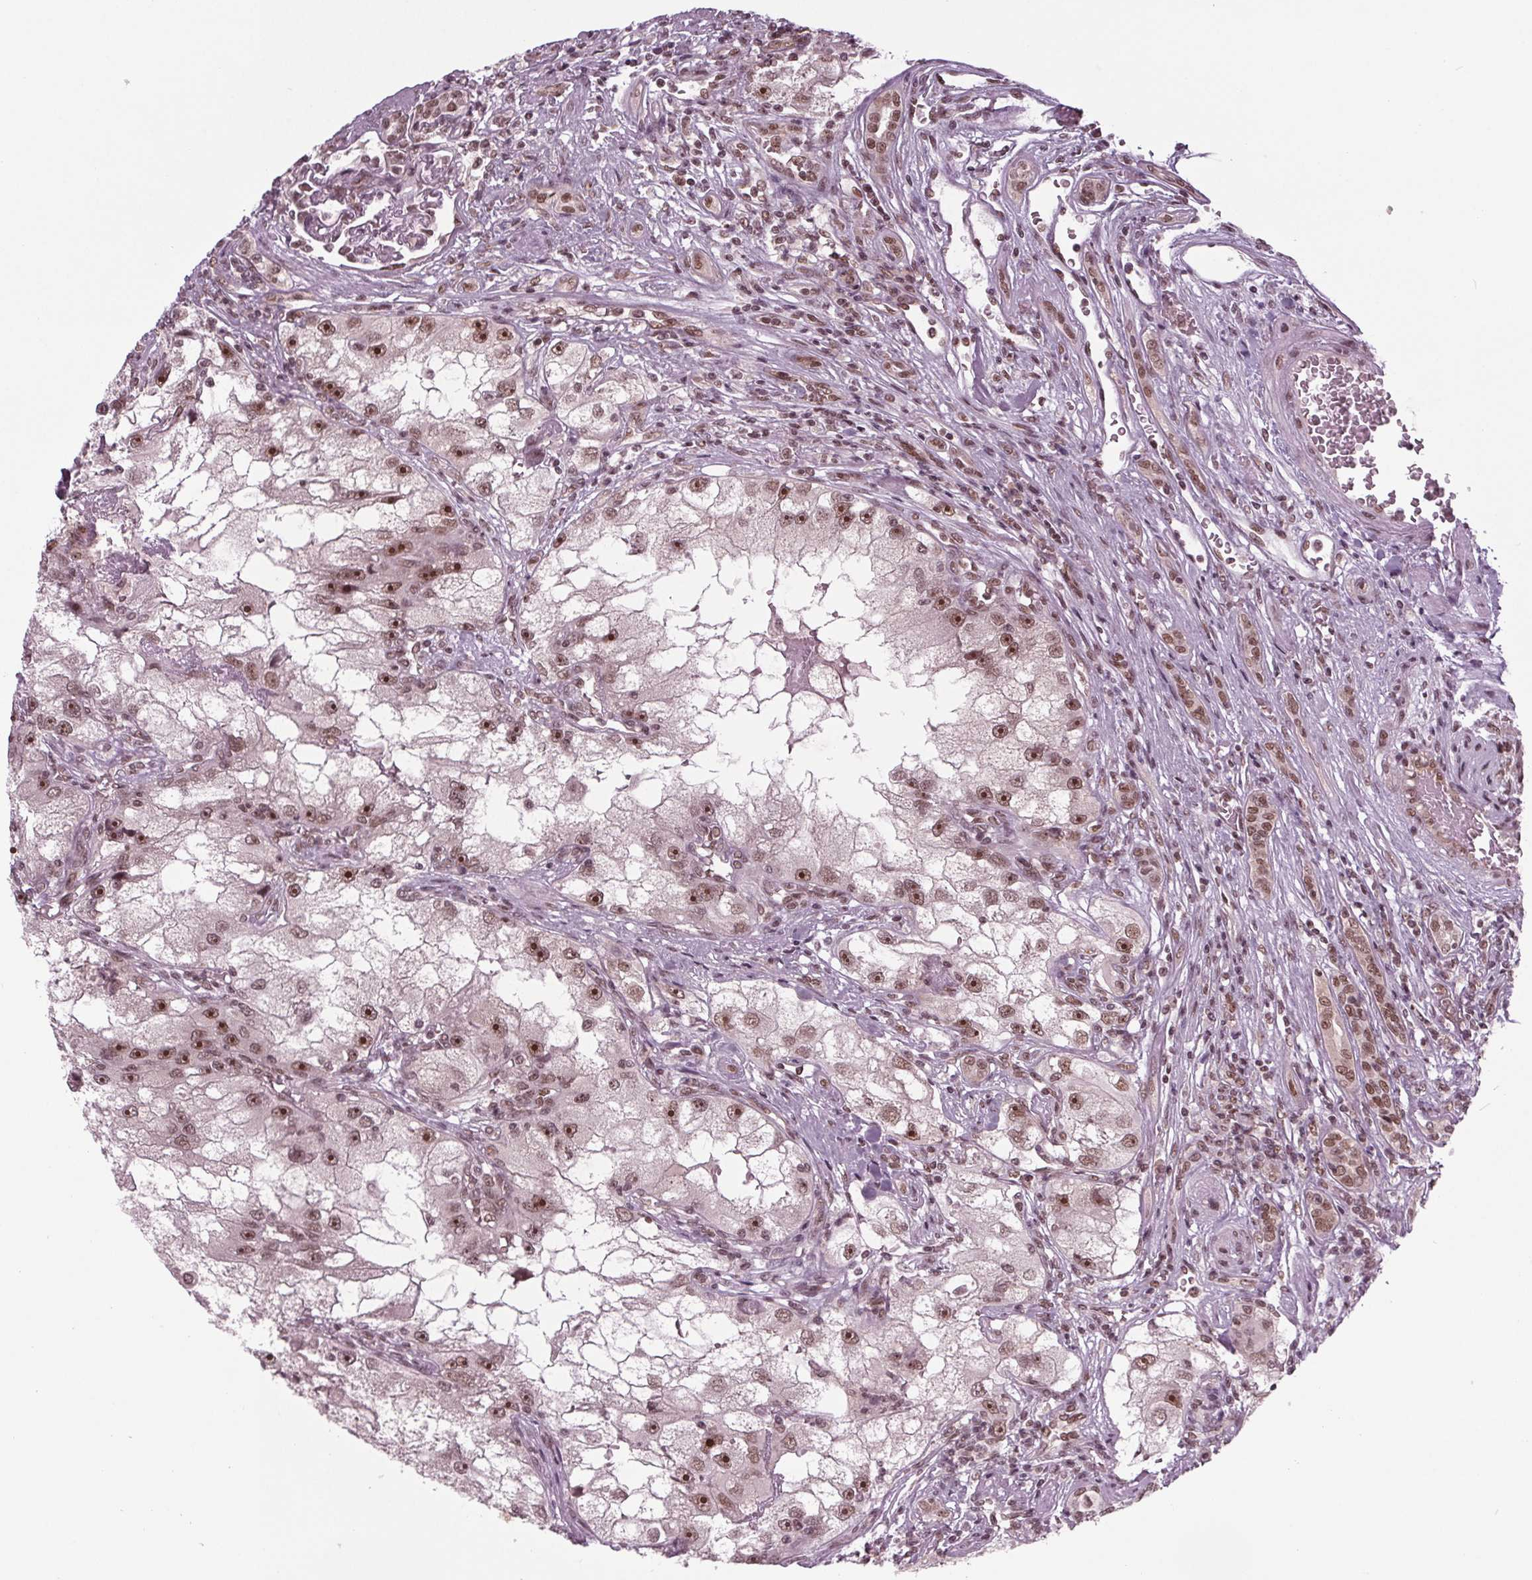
{"staining": {"intensity": "moderate", "quantity": ">75%", "location": "nuclear"}, "tissue": "renal cancer", "cell_type": "Tumor cells", "image_type": "cancer", "snomed": [{"axis": "morphology", "description": "Adenocarcinoma, NOS"}, {"axis": "topography", "description": "Kidney"}], "caption": "Immunohistochemistry micrograph of human adenocarcinoma (renal) stained for a protein (brown), which reveals medium levels of moderate nuclear positivity in approximately >75% of tumor cells.", "gene": "DDX41", "patient": {"sex": "male", "age": 63}}